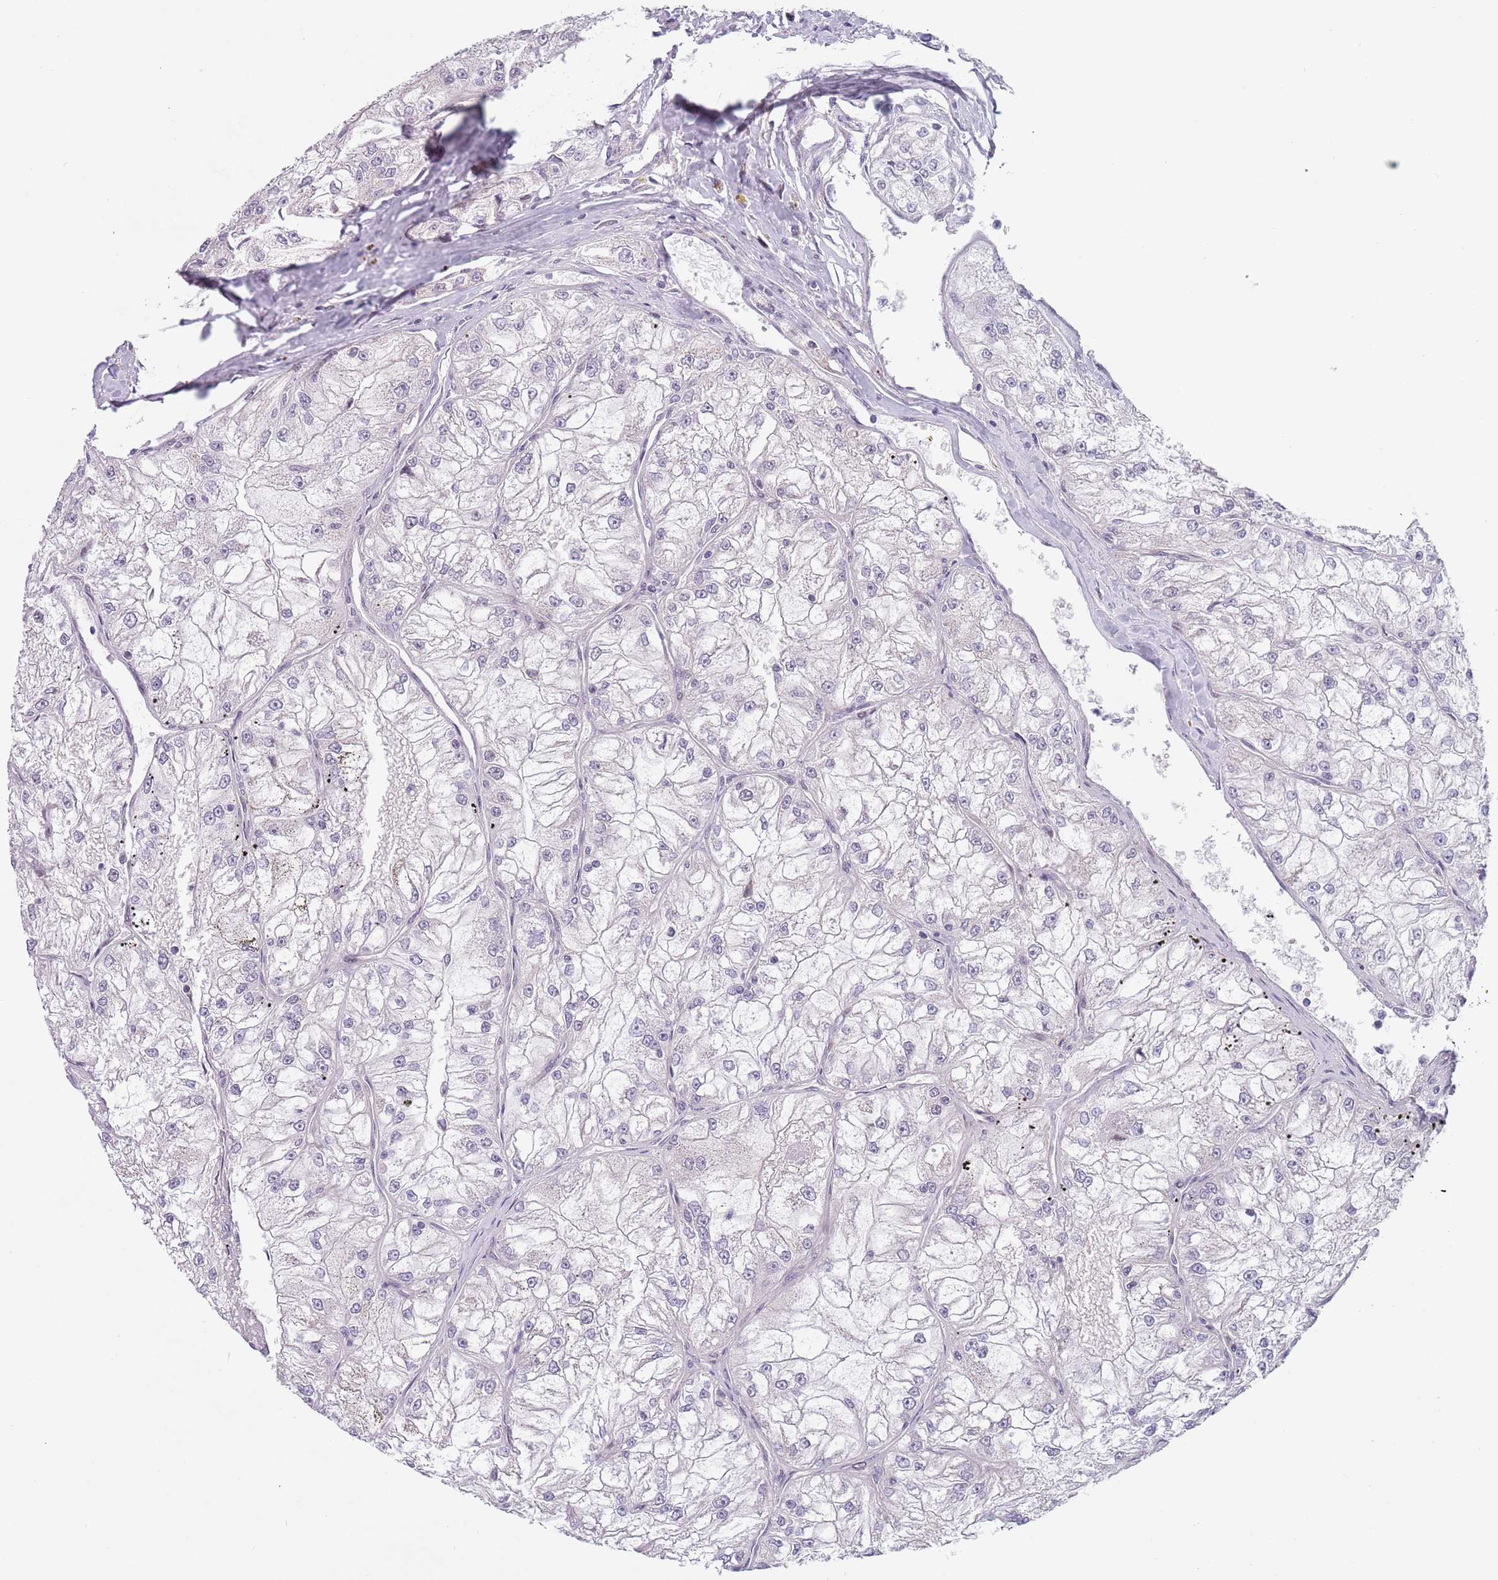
{"staining": {"intensity": "negative", "quantity": "none", "location": "none"}, "tissue": "renal cancer", "cell_type": "Tumor cells", "image_type": "cancer", "snomed": [{"axis": "morphology", "description": "Adenocarcinoma, NOS"}, {"axis": "topography", "description": "Kidney"}], "caption": "High power microscopy micrograph of an immunohistochemistry micrograph of renal adenocarcinoma, revealing no significant staining in tumor cells.", "gene": "ZKSCAN2", "patient": {"sex": "female", "age": 72}}